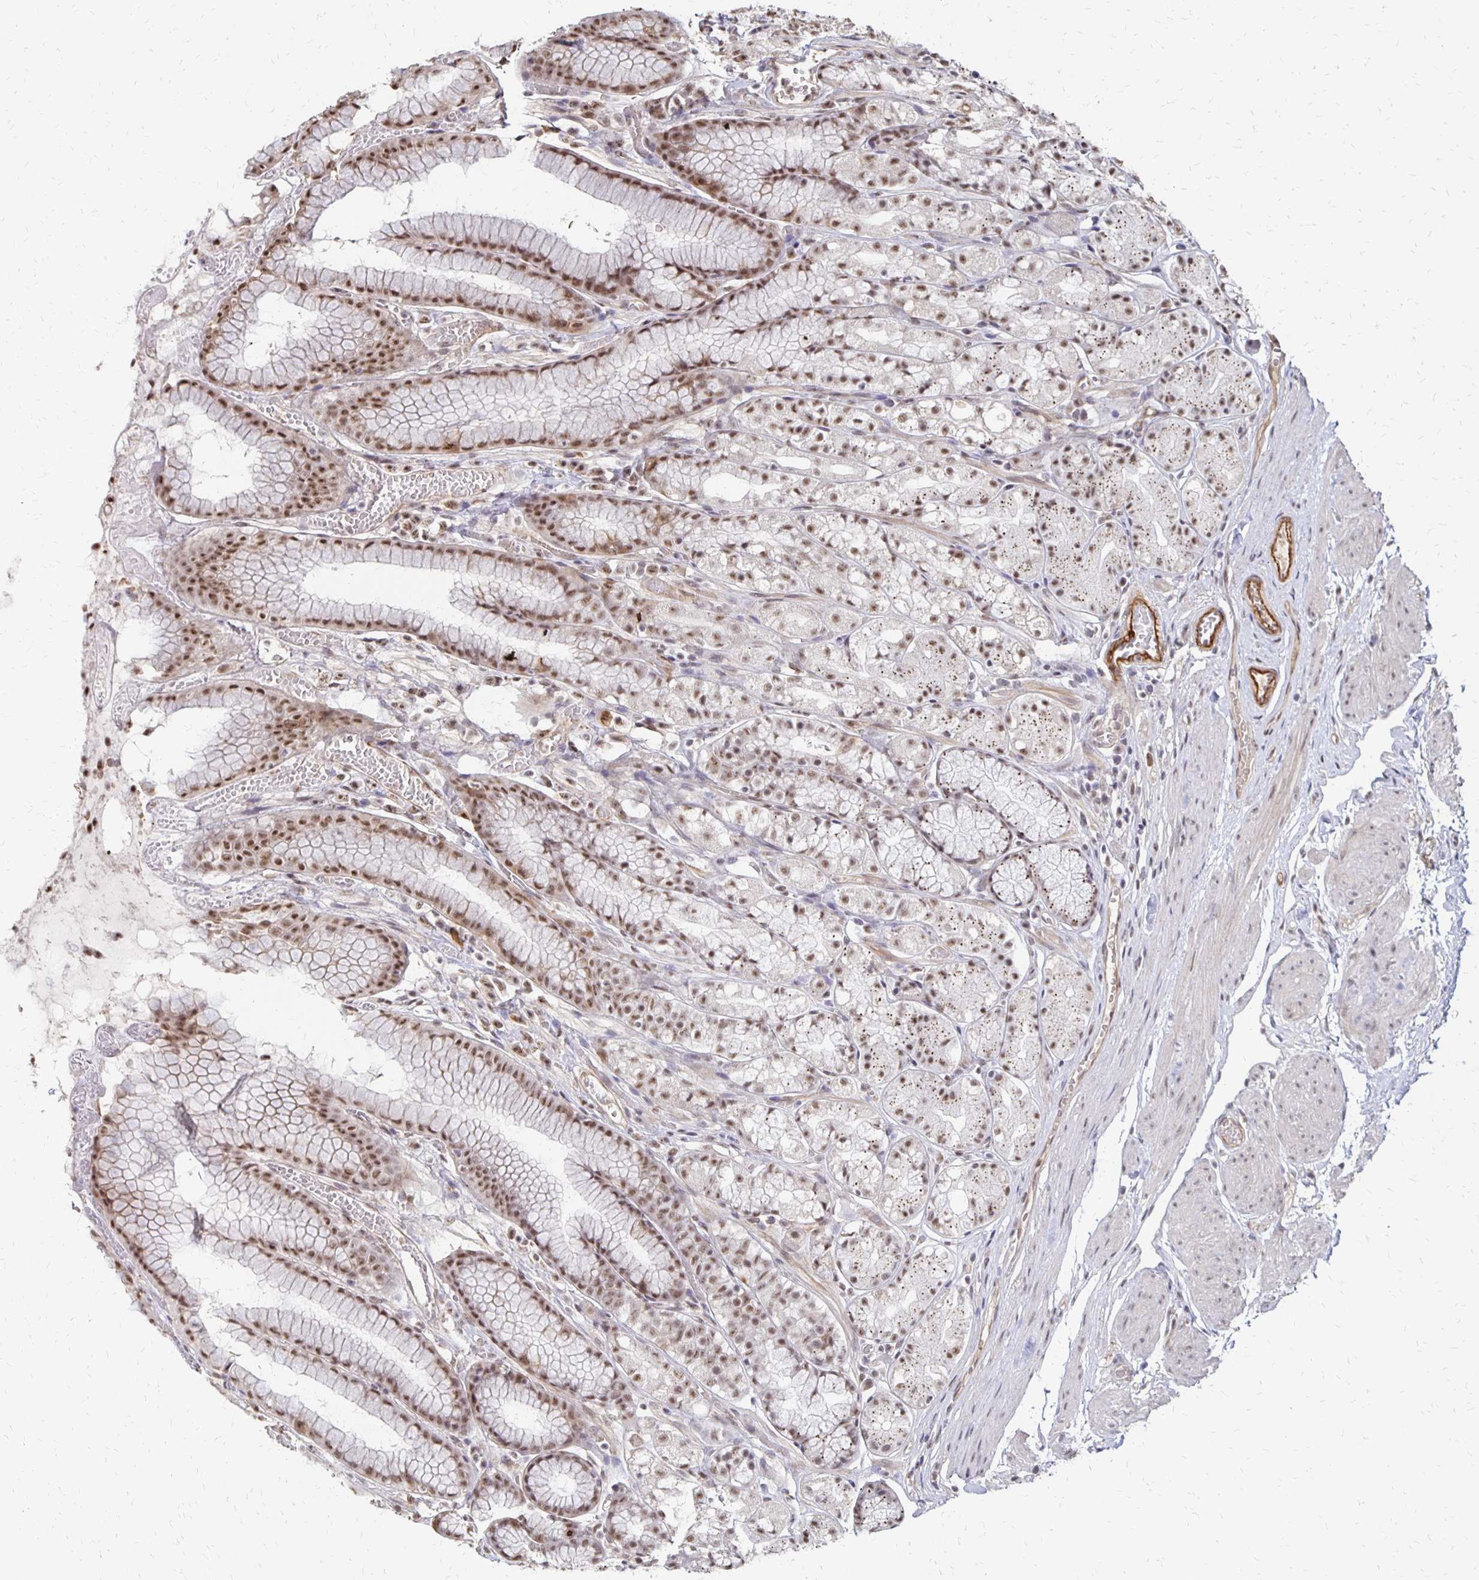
{"staining": {"intensity": "moderate", "quantity": "25%-75%", "location": "nuclear"}, "tissue": "stomach", "cell_type": "Glandular cells", "image_type": "normal", "snomed": [{"axis": "morphology", "description": "Normal tissue, NOS"}, {"axis": "topography", "description": "Smooth muscle"}, {"axis": "topography", "description": "Stomach"}], "caption": "Stomach stained for a protein (brown) shows moderate nuclear positive staining in about 25%-75% of glandular cells.", "gene": "CLASRP", "patient": {"sex": "male", "age": 70}}